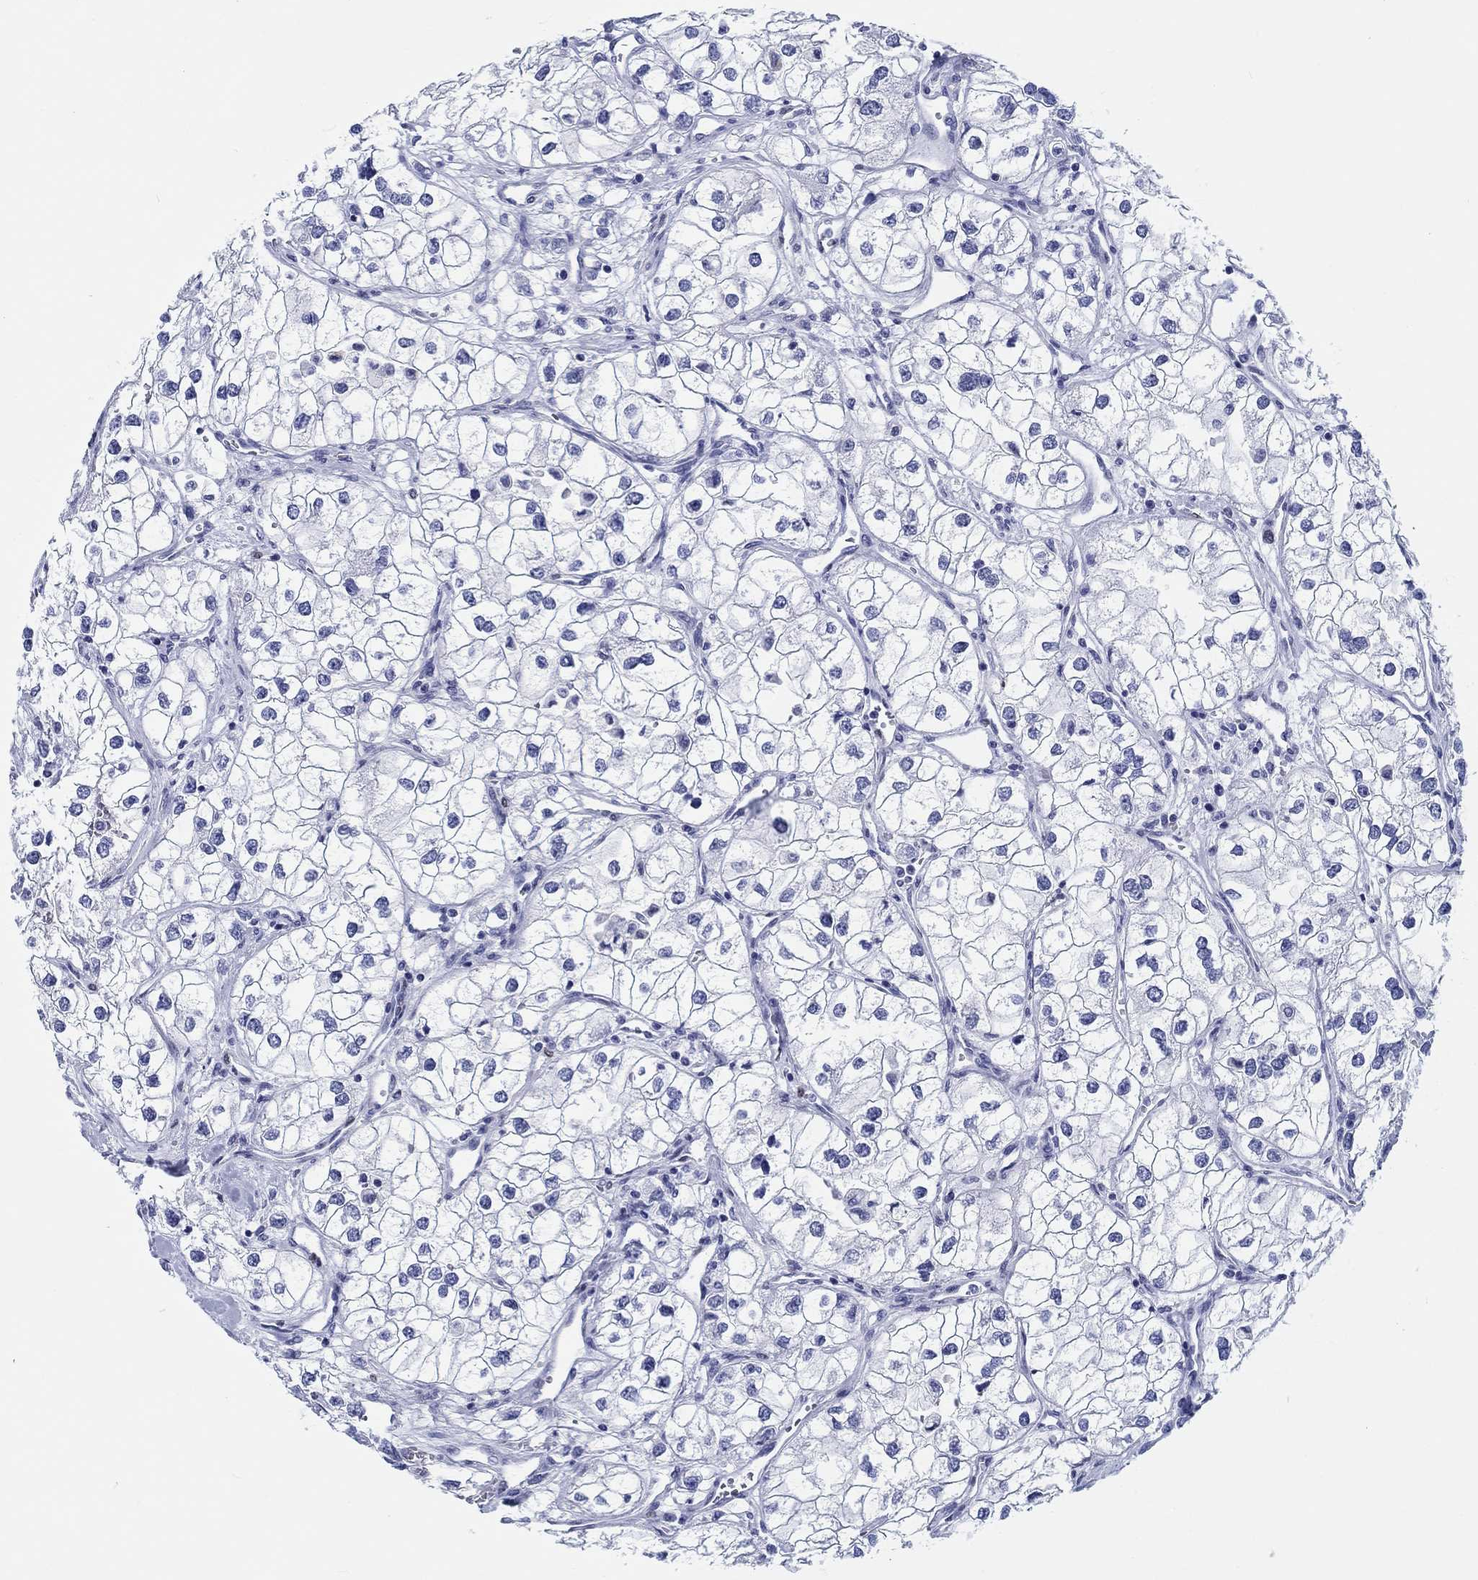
{"staining": {"intensity": "negative", "quantity": "none", "location": "none"}, "tissue": "renal cancer", "cell_type": "Tumor cells", "image_type": "cancer", "snomed": [{"axis": "morphology", "description": "Adenocarcinoma, NOS"}, {"axis": "topography", "description": "Kidney"}], "caption": "Human adenocarcinoma (renal) stained for a protein using immunohistochemistry (IHC) shows no staining in tumor cells.", "gene": "H1-1", "patient": {"sex": "male", "age": 59}}